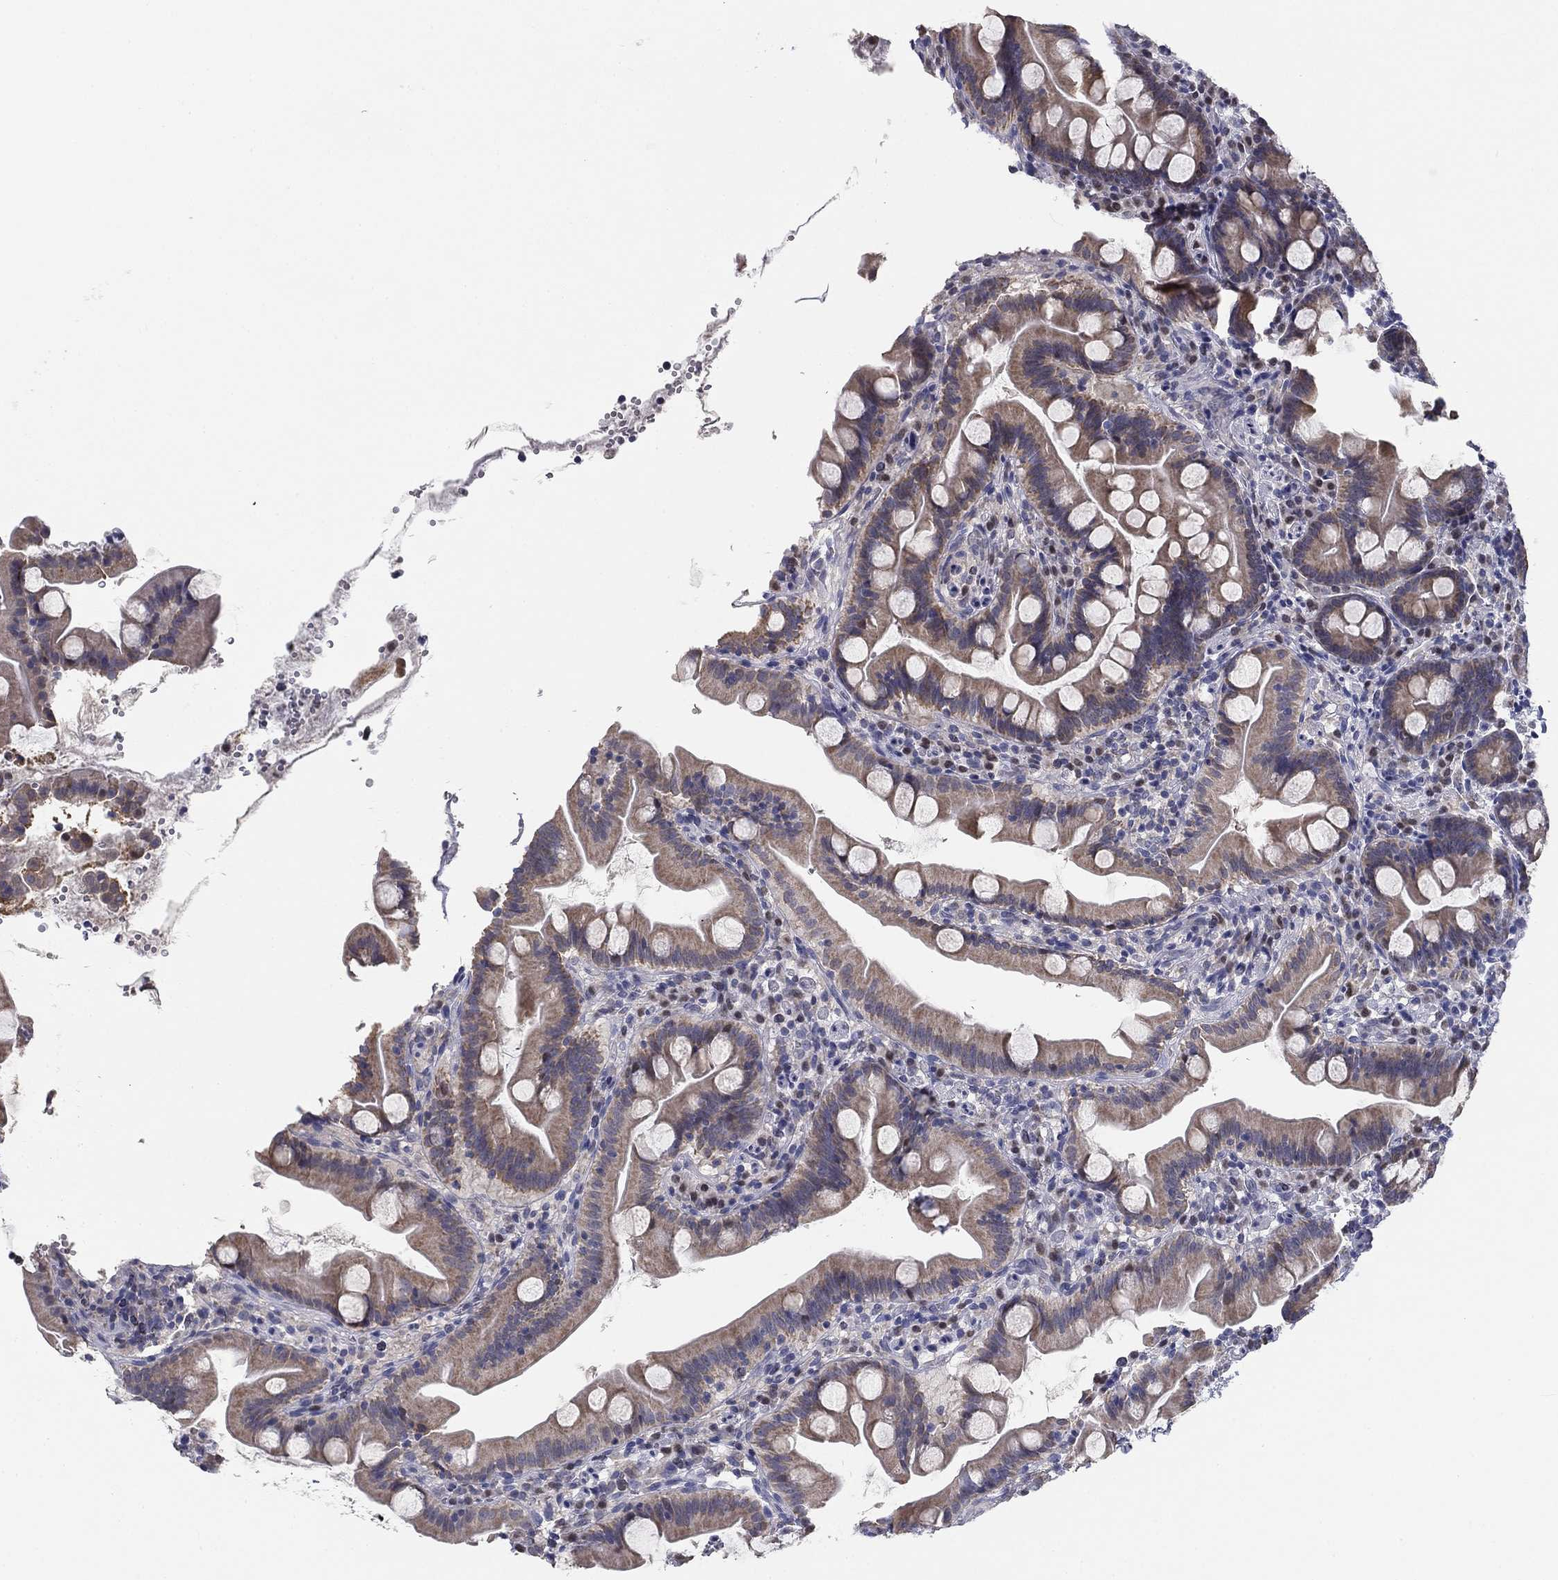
{"staining": {"intensity": "weak", "quantity": ">75%", "location": "cytoplasmic/membranous"}, "tissue": "small intestine", "cell_type": "Glandular cells", "image_type": "normal", "snomed": [{"axis": "morphology", "description": "Normal tissue, NOS"}, {"axis": "topography", "description": "Small intestine"}], "caption": "Small intestine stained with IHC demonstrates weak cytoplasmic/membranous expression in about >75% of glandular cells.", "gene": "SLC2A9", "patient": {"sex": "female", "age": 44}}